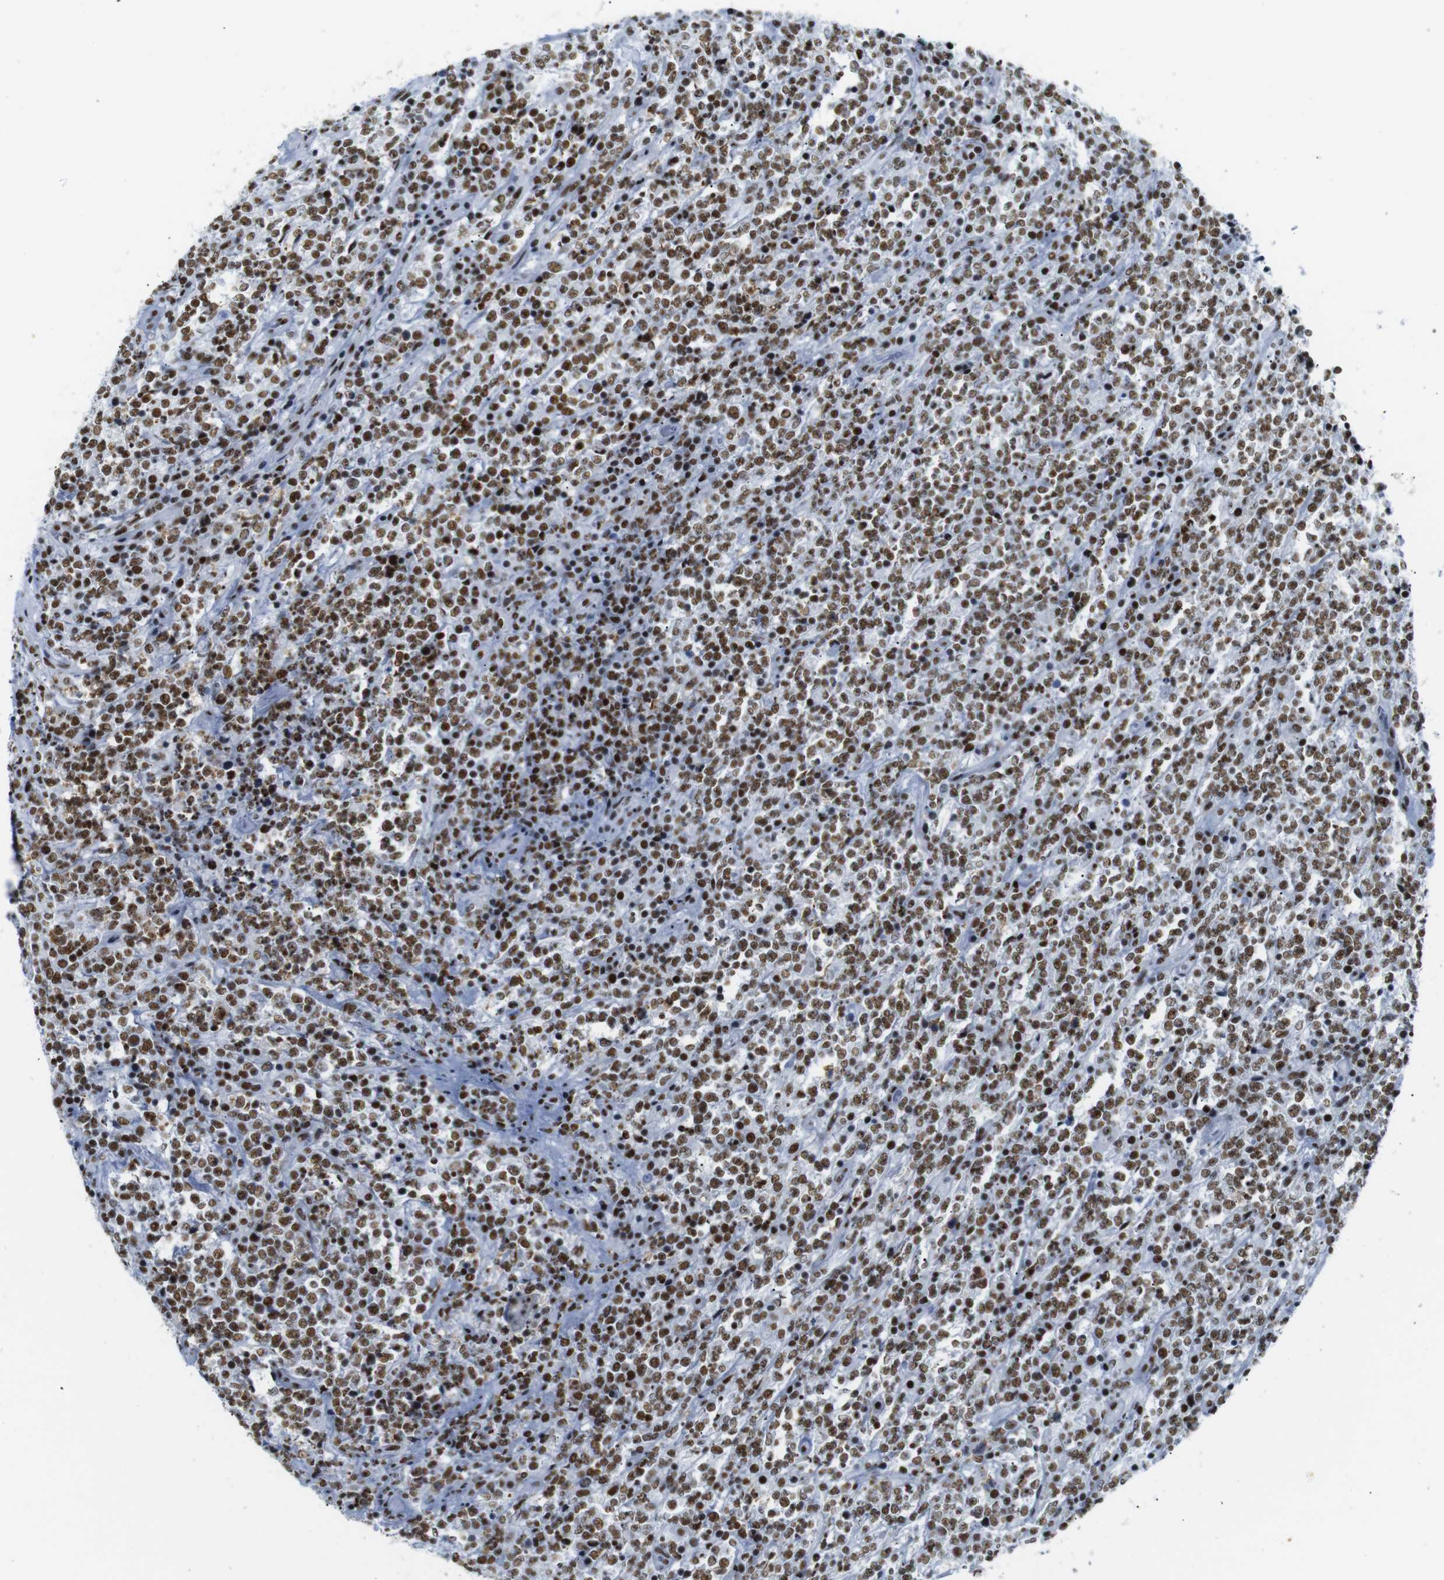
{"staining": {"intensity": "strong", "quantity": ">75%", "location": "nuclear"}, "tissue": "lymphoma", "cell_type": "Tumor cells", "image_type": "cancer", "snomed": [{"axis": "morphology", "description": "Malignant lymphoma, non-Hodgkin's type, High grade"}, {"axis": "topography", "description": "Soft tissue"}], "caption": "Malignant lymphoma, non-Hodgkin's type (high-grade) stained with immunohistochemistry shows strong nuclear positivity in approximately >75% of tumor cells.", "gene": "TRA2B", "patient": {"sex": "male", "age": 18}}